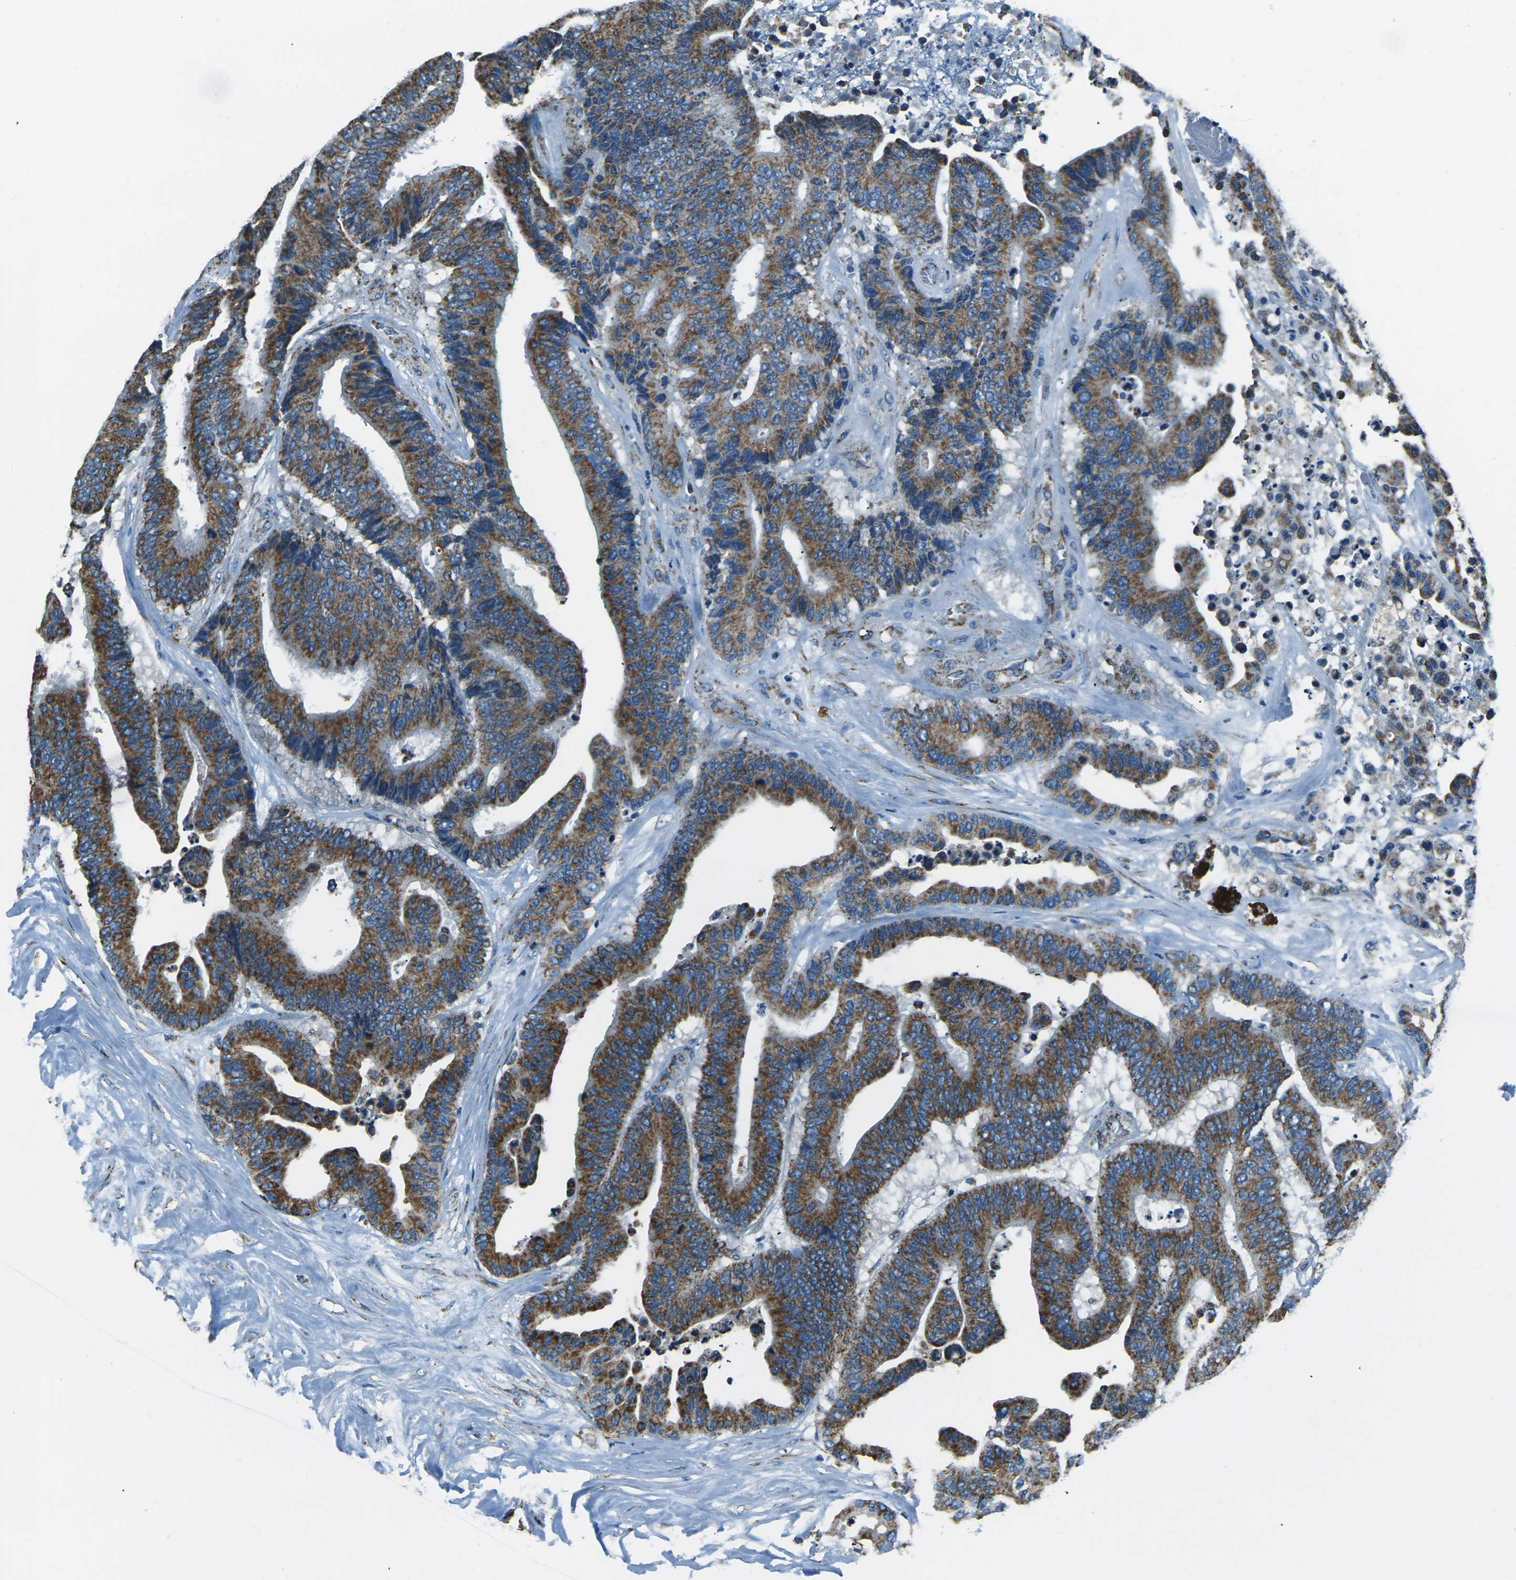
{"staining": {"intensity": "moderate", "quantity": ">75%", "location": "cytoplasmic/membranous"}, "tissue": "colorectal cancer", "cell_type": "Tumor cells", "image_type": "cancer", "snomed": [{"axis": "morphology", "description": "Normal tissue, NOS"}, {"axis": "morphology", "description": "Adenocarcinoma, NOS"}, {"axis": "topography", "description": "Colon"}], "caption": "Colorectal cancer stained for a protein (brown) shows moderate cytoplasmic/membranous positive expression in approximately >75% of tumor cells.", "gene": "IRF3", "patient": {"sex": "male", "age": 82}}